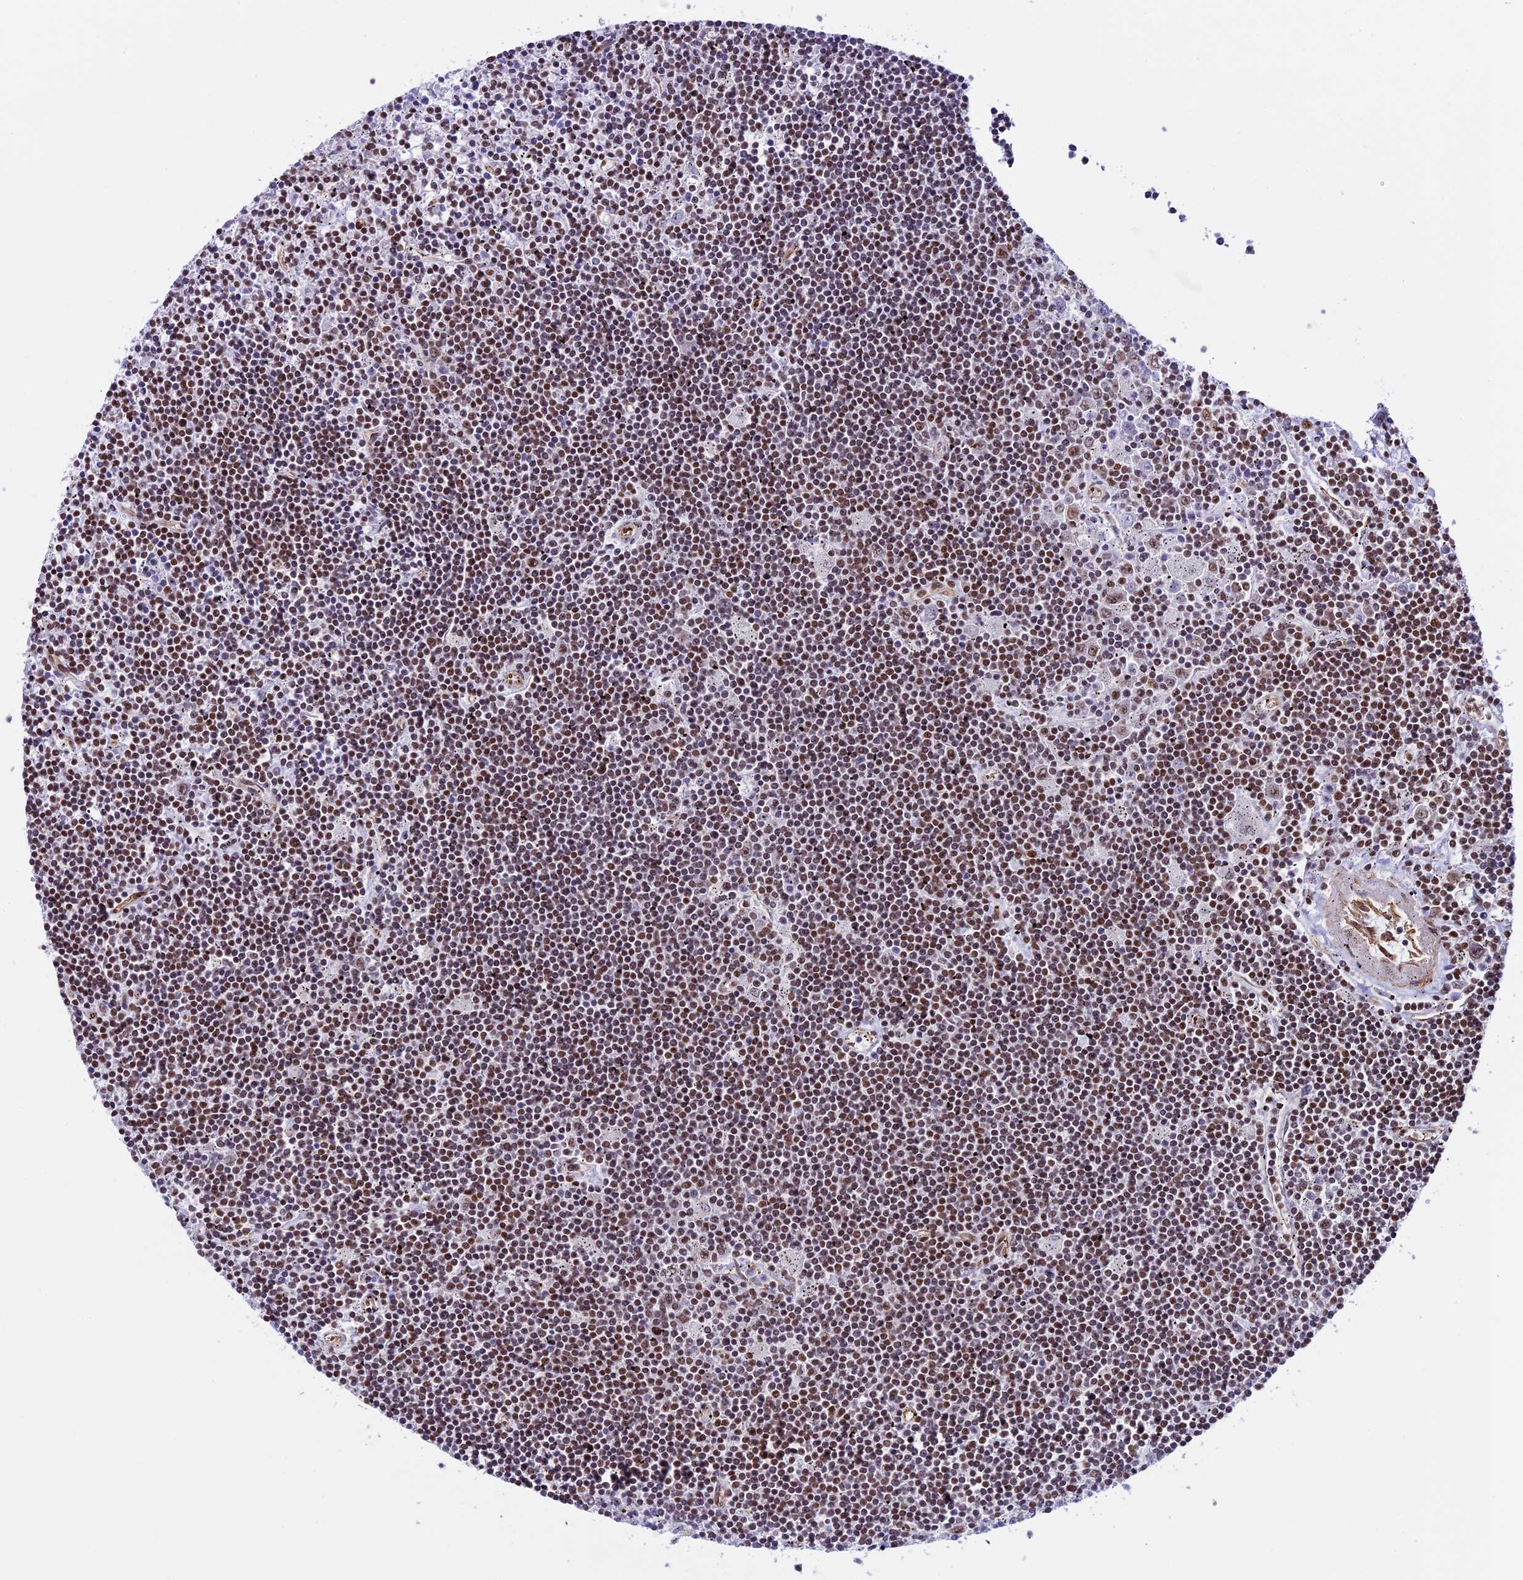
{"staining": {"intensity": "moderate", "quantity": ">75%", "location": "nuclear"}, "tissue": "lymphoma", "cell_type": "Tumor cells", "image_type": "cancer", "snomed": [{"axis": "morphology", "description": "Malignant lymphoma, non-Hodgkin's type, Low grade"}, {"axis": "topography", "description": "Spleen"}], "caption": "Protein expression analysis of lymphoma shows moderate nuclear expression in approximately >75% of tumor cells. (Stains: DAB in brown, nuclei in blue, Microscopy: brightfield microscopy at high magnification).", "gene": "MPHOSPH8", "patient": {"sex": "male", "age": 76}}